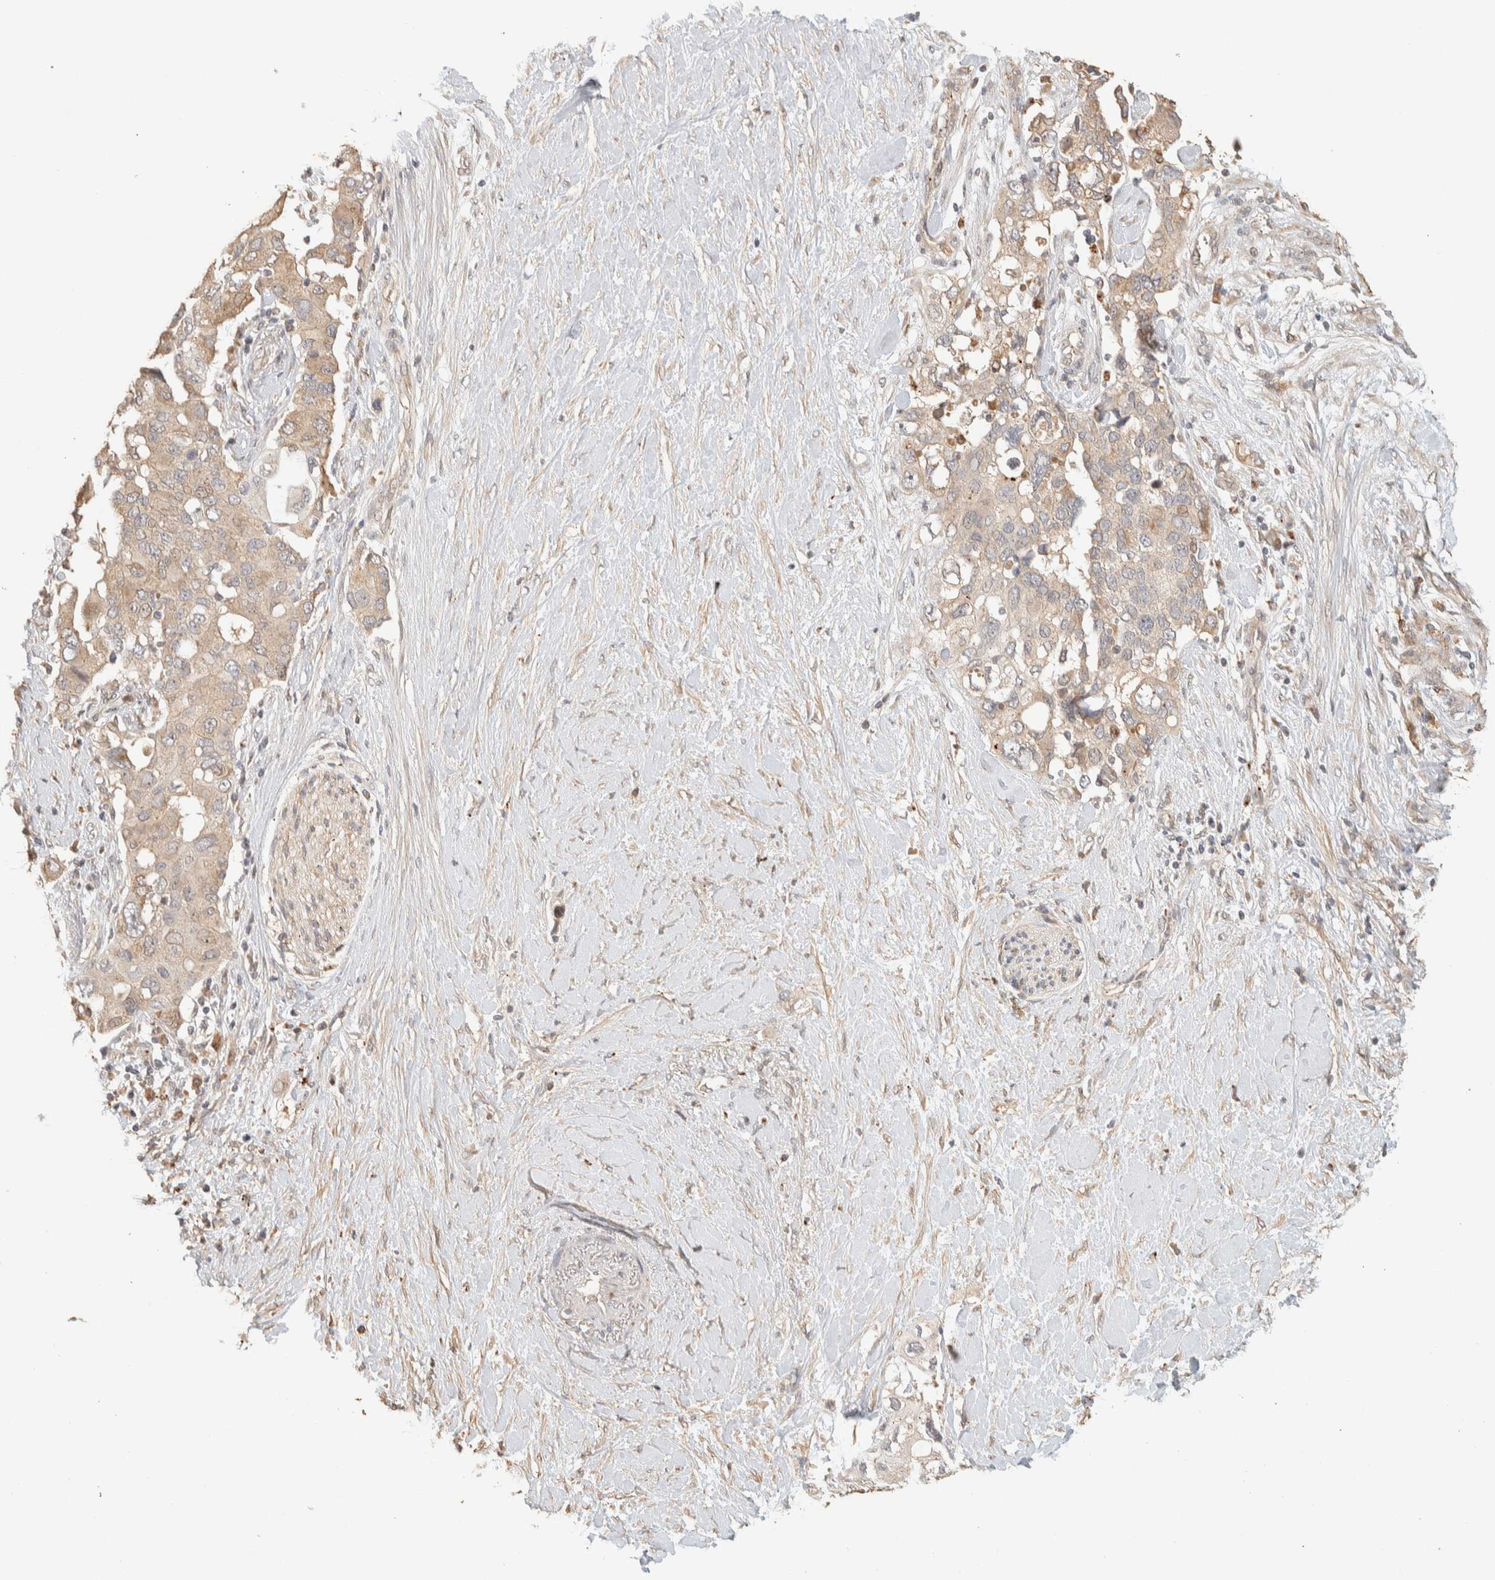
{"staining": {"intensity": "weak", "quantity": "25%-75%", "location": "cytoplasmic/membranous"}, "tissue": "pancreatic cancer", "cell_type": "Tumor cells", "image_type": "cancer", "snomed": [{"axis": "morphology", "description": "Adenocarcinoma, NOS"}, {"axis": "topography", "description": "Pancreas"}], "caption": "A micrograph of human pancreatic adenocarcinoma stained for a protein exhibits weak cytoplasmic/membranous brown staining in tumor cells. (DAB IHC with brightfield microscopy, high magnification).", "gene": "ITPA", "patient": {"sex": "female", "age": 56}}